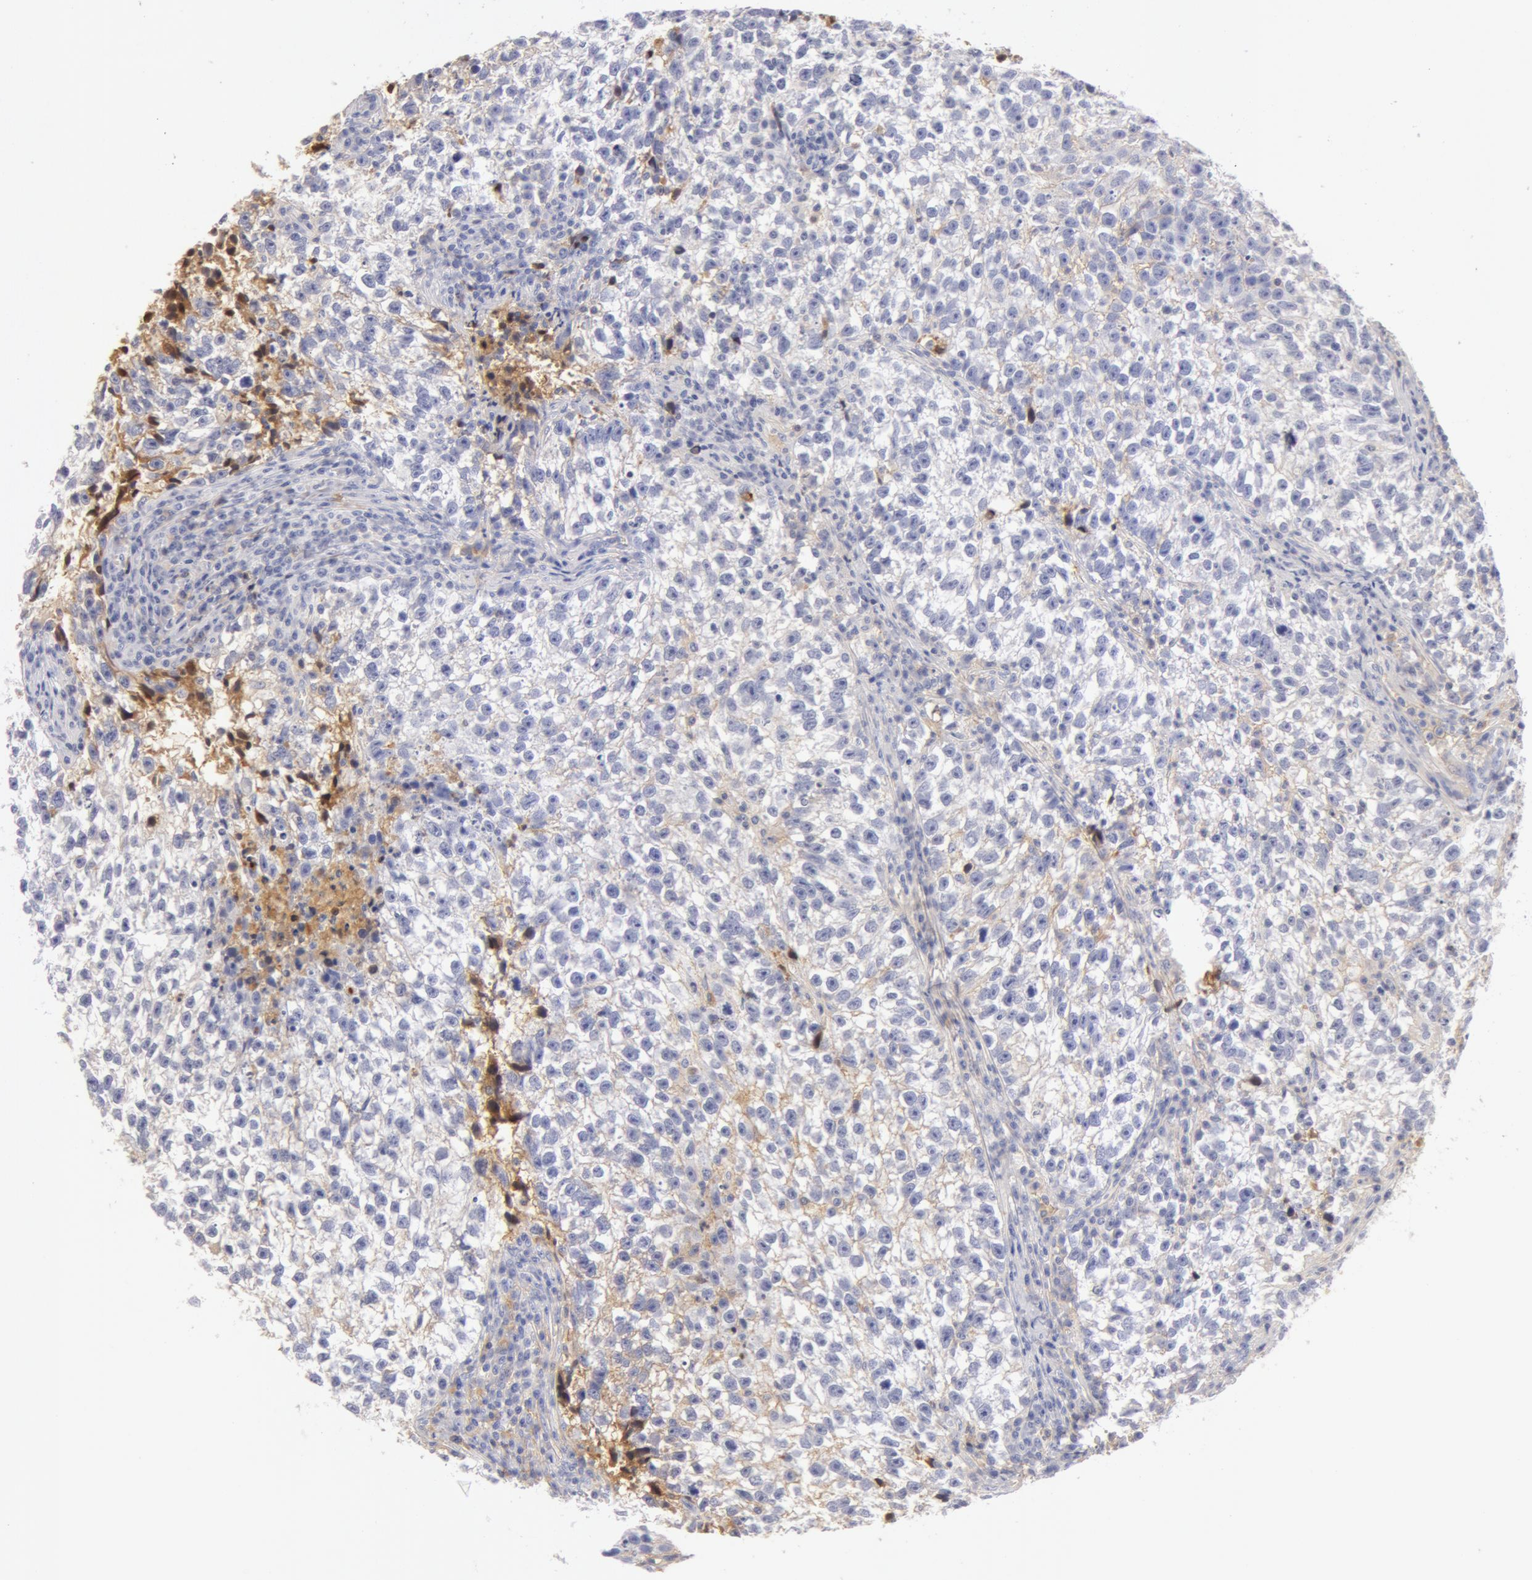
{"staining": {"intensity": "negative", "quantity": "none", "location": "none"}, "tissue": "testis cancer", "cell_type": "Tumor cells", "image_type": "cancer", "snomed": [{"axis": "morphology", "description": "Seminoma, NOS"}, {"axis": "topography", "description": "Testis"}], "caption": "The immunohistochemistry (IHC) image has no significant positivity in tumor cells of seminoma (testis) tissue.", "gene": "AHSG", "patient": {"sex": "male", "age": 38}}